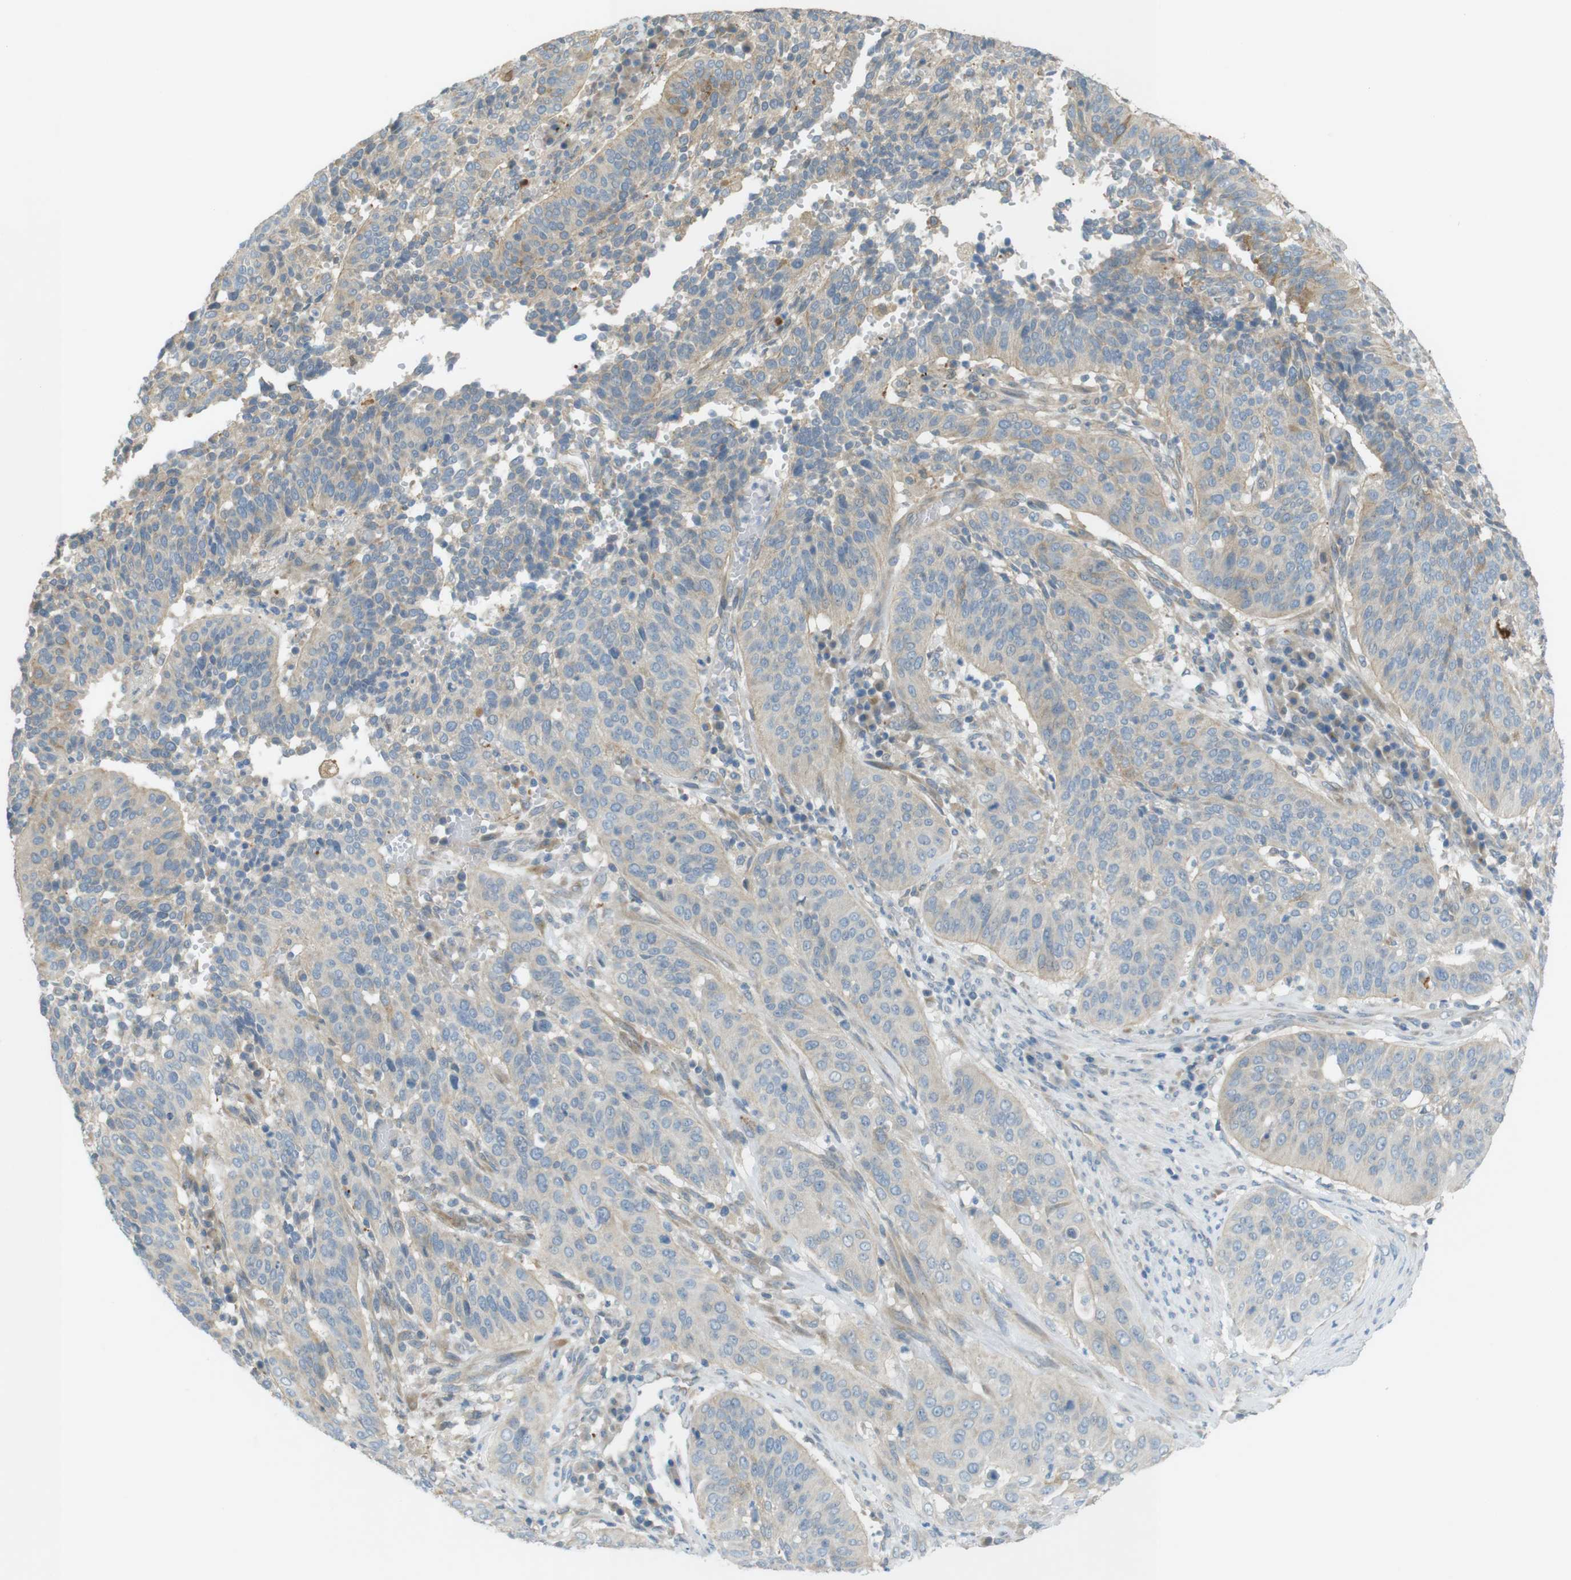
{"staining": {"intensity": "moderate", "quantity": "<25%", "location": "cytoplasmic/membranous"}, "tissue": "cervical cancer", "cell_type": "Tumor cells", "image_type": "cancer", "snomed": [{"axis": "morphology", "description": "Normal tissue, NOS"}, {"axis": "morphology", "description": "Squamous cell carcinoma, NOS"}, {"axis": "topography", "description": "Cervix"}], "caption": "Immunohistochemical staining of cervical cancer reveals moderate cytoplasmic/membranous protein expression in about <25% of tumor cells. The staining is performed using DAB brown chromogen to label protein expression. The nuclei are counter-stained blue using hematoxylin.", "gene": "TMEM41B", "patient": {"sex": "female", "age": 39}}